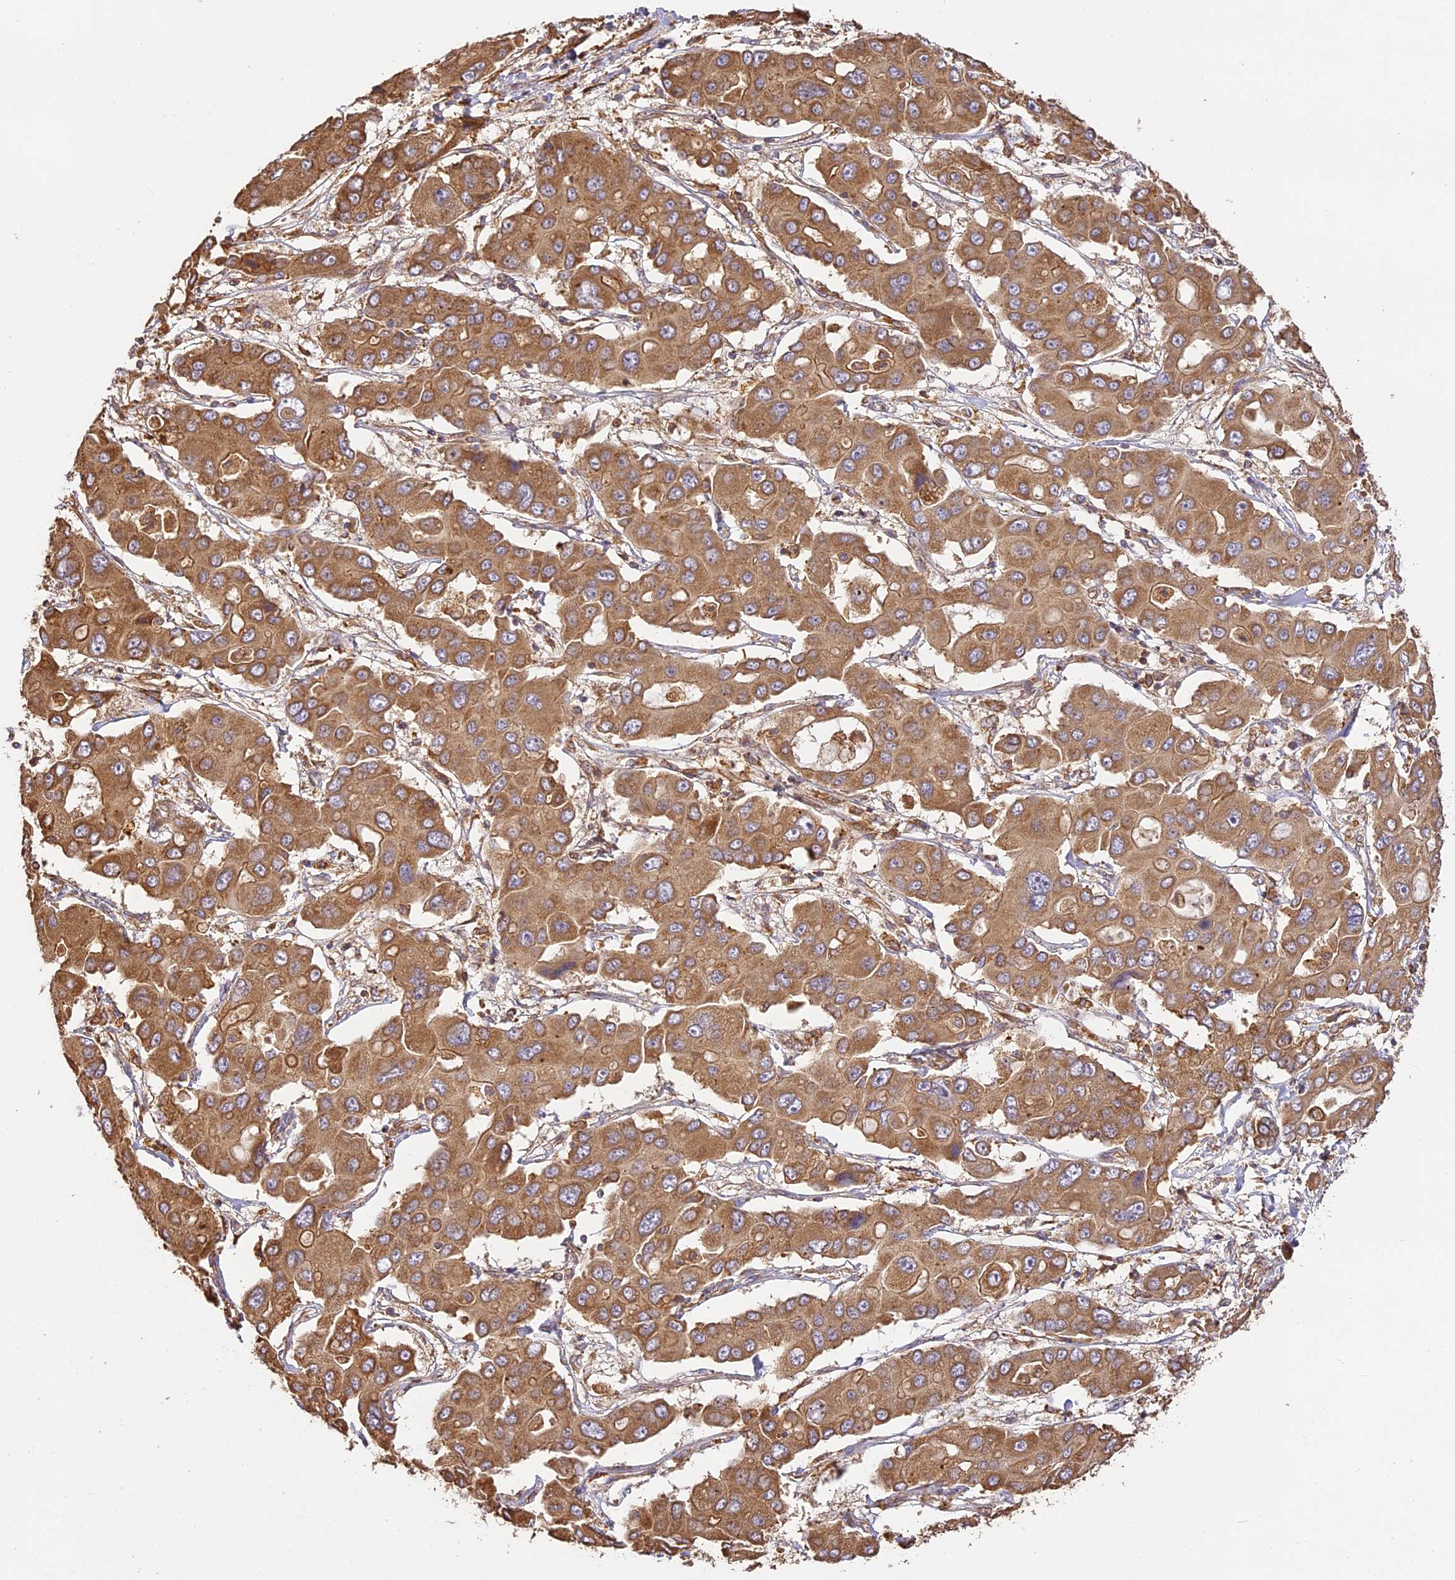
{"staining": {"intensity": "moderate", "quantity": ">75%", "location": "cytoplasmic/membranous"}, "tissue": "liver cancer", "cell_type": "Tumor cells", "image_type": "cancer", "snomed": [{"axis": "morphology", "description": "Cholangiocarcinoma"}, {"axis": "topography", "description": "Liver"}], "caption": "Immunohistochemistry micrograph of neoplastic tissue: cholangiocarcinoma (liver) stained using immunohistochemistry (IHC) exhibits medium levels of moderate protein expression localized specifically in the cytoplasmic/membranous of tumor cells, appearing as a cytoplasmic/membranous brown color.", "gene": "BRAP", "patient": {"sex": "male", "age": 67}}